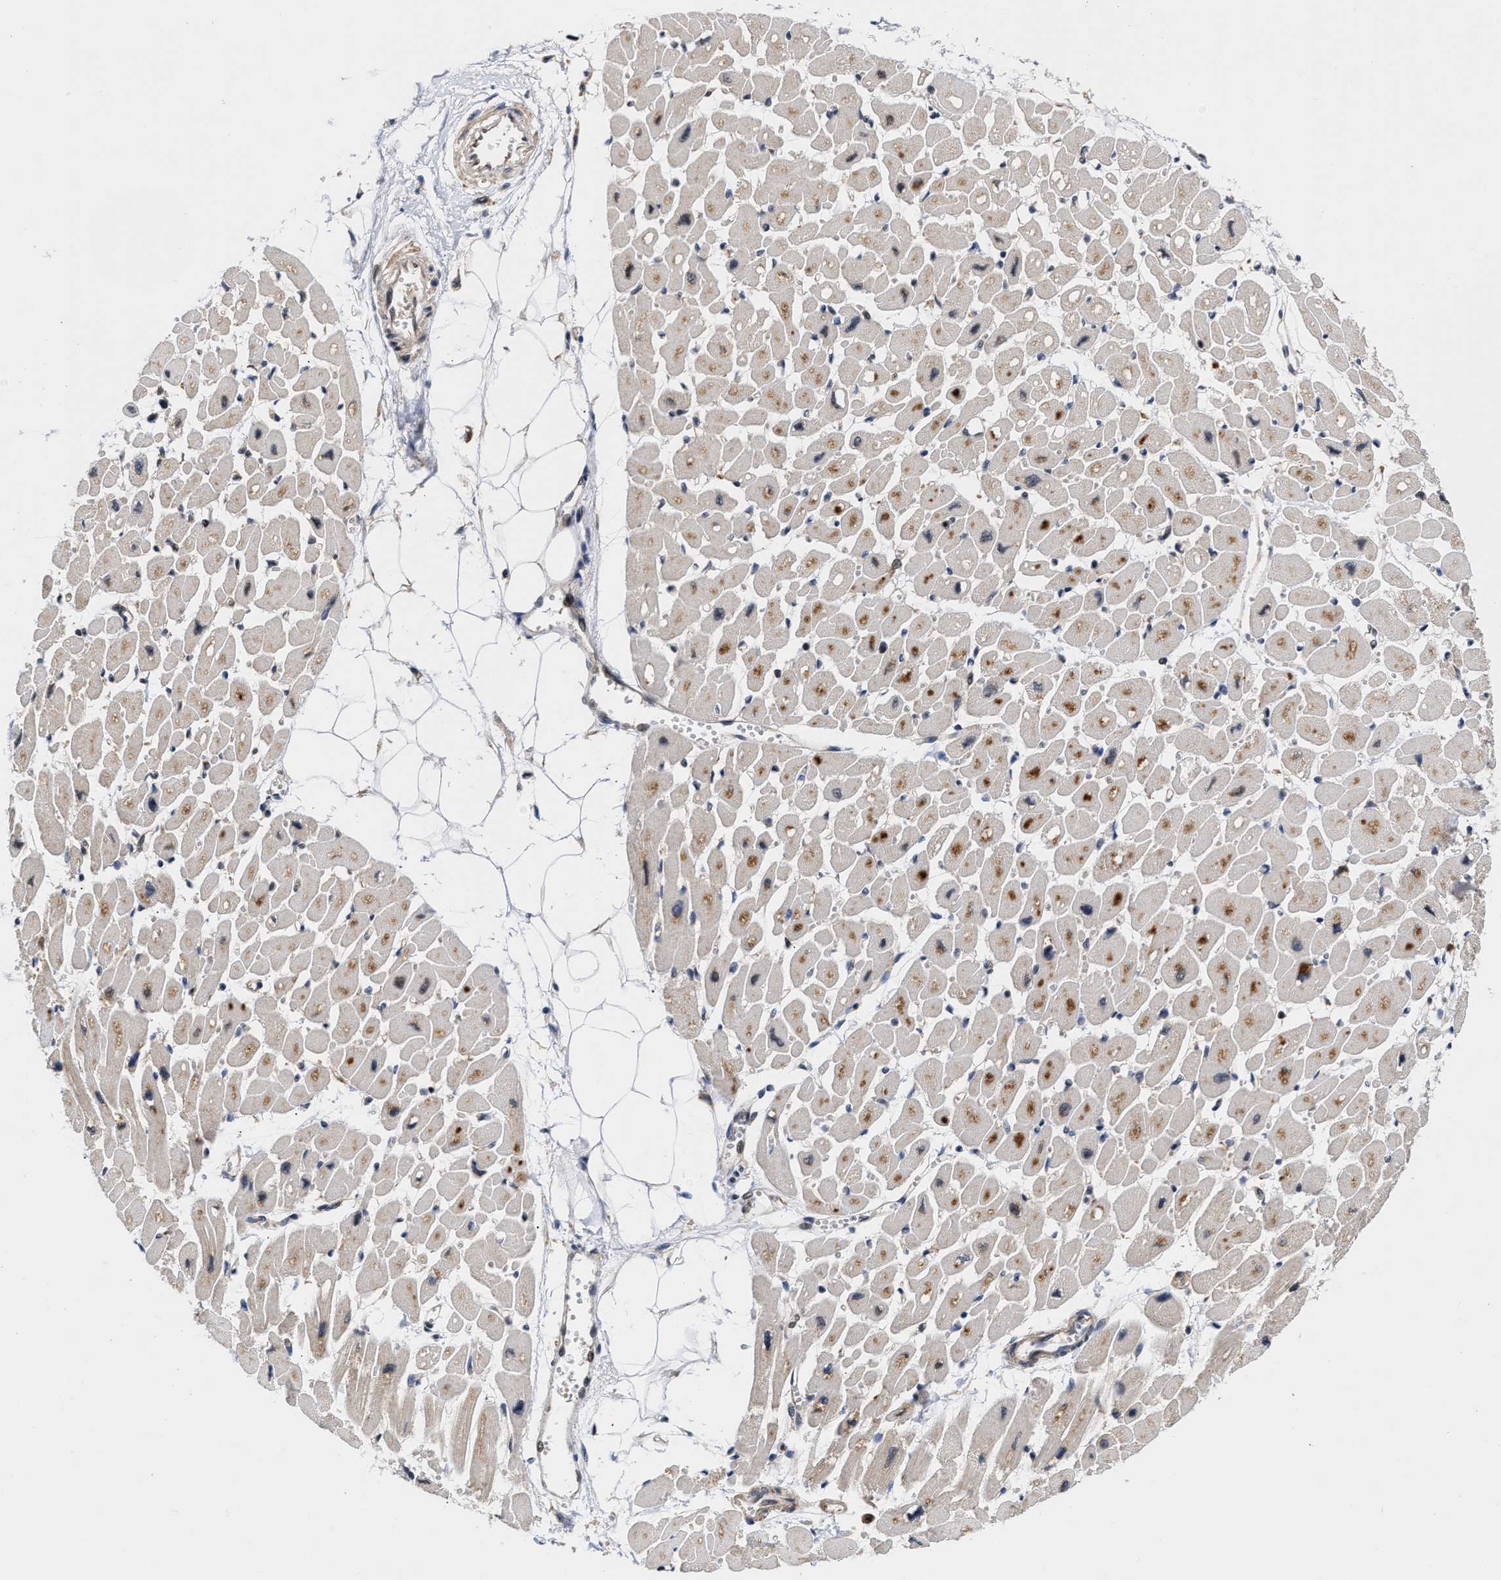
{"staining": {"intensity": "moderate", "quantity": "25%-75%", "location": "cytoplasmic/membranous"}, "tissue": "heart muscle", "cell_type": "Cardiomyocytes", "image_type": "normal", "snomed": [{"axis": "morphology", "description": "Normal tissue, NOS"}, {"axis": "topography", "description": "Heart"}], "caption": "Approximately 25%-75% of cardiomyocytes in benign heart muscle exhibit moderate cytoplasmic/membranous protein staining as visualized by brown immunohistochemical staining.", "gene": "CLIP2", "patient": {"sex": "female", "age": 54}}